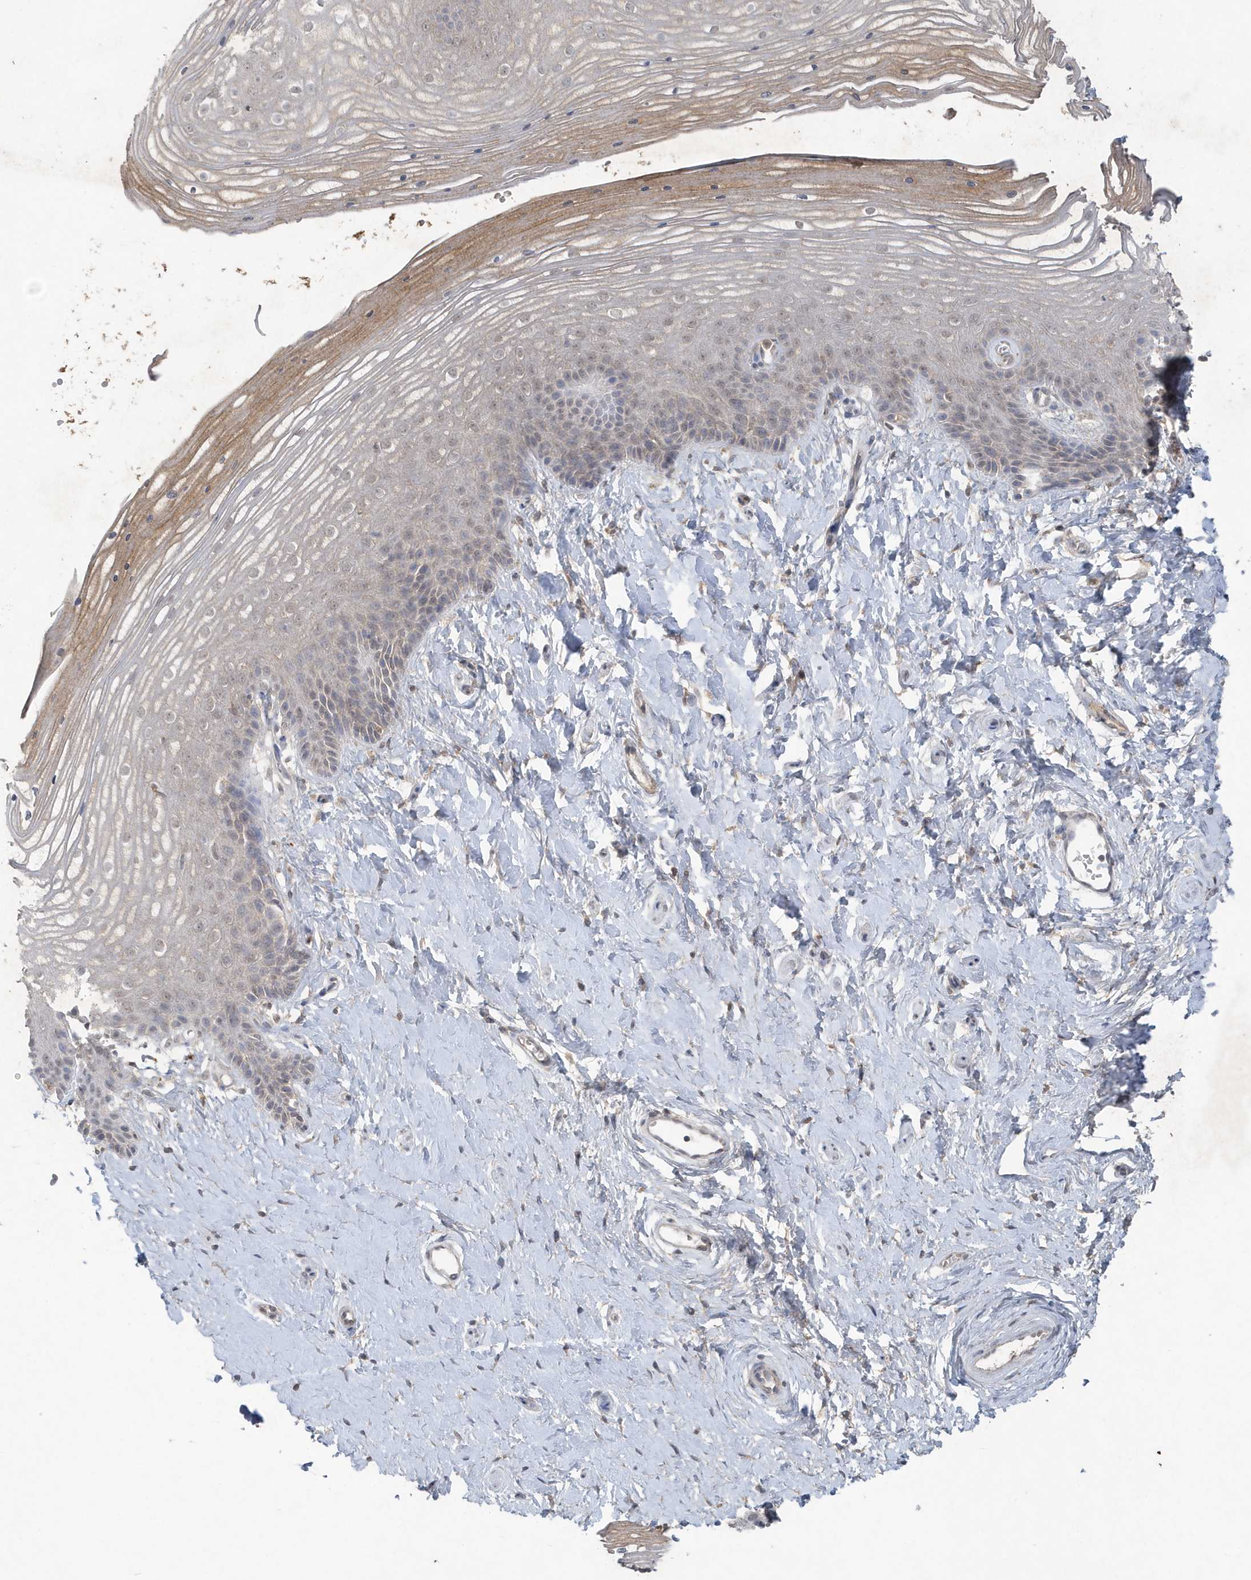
{"staining": {"intensity": "weak", "quantity": "25%-75%", "location": "cytoplasmic/membranous"}, "tissue": "vagina", "cell_type": "Squamous epithelial cells", "image_type": "normal", "snomed": [{"axis": "morphology", "description": "Normal tissue, NOS"}, {"axis": "topography", "description": "Vagina"}, {"axis": "topography", "description": "Cervix"}], "caption": "Human vagina stained with a brown dye displays weak cytoplasmic/membranous positive positivity in approximately 25%-75% of squamous epithelial cells.", "gene": "C1RL", "patient": {"sex": "female", "age": 40}}